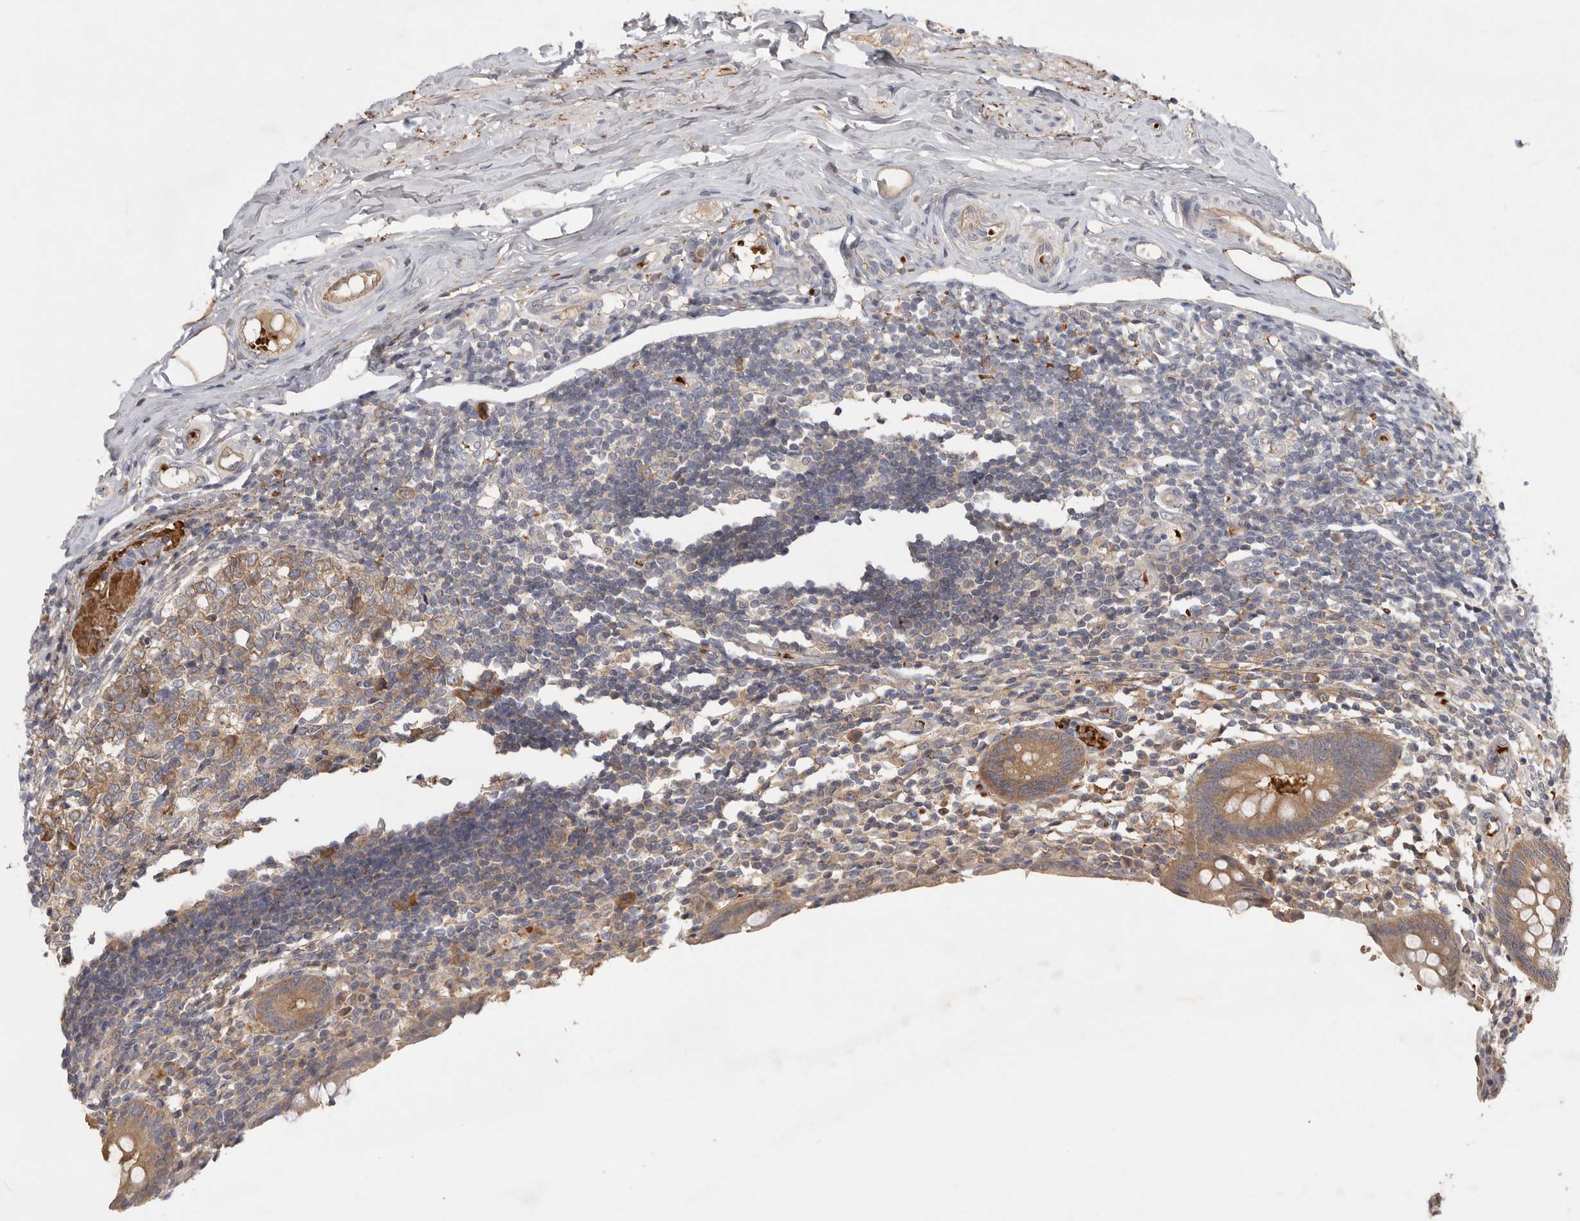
{"staining": {"intensity": "moderate", "quantity": ">75%", "location": "cytoplasmic/membranous"}, "tissue": "appendix", "cell_type": "Glandular cells", "image_type": "normal", "snomed": [{"axis": "morphology", "description": "Normal tissue, NOS"}, {"axis": "topography", "description": "Appendix"}], "caption": "Appendix stained with a brown dye reveals moderate cytoplasmic/membranous positive positivity in approximately >75% of glandular cells.", "gene": "CFAP298", "patient": {"sex": "female", "age": 17}}